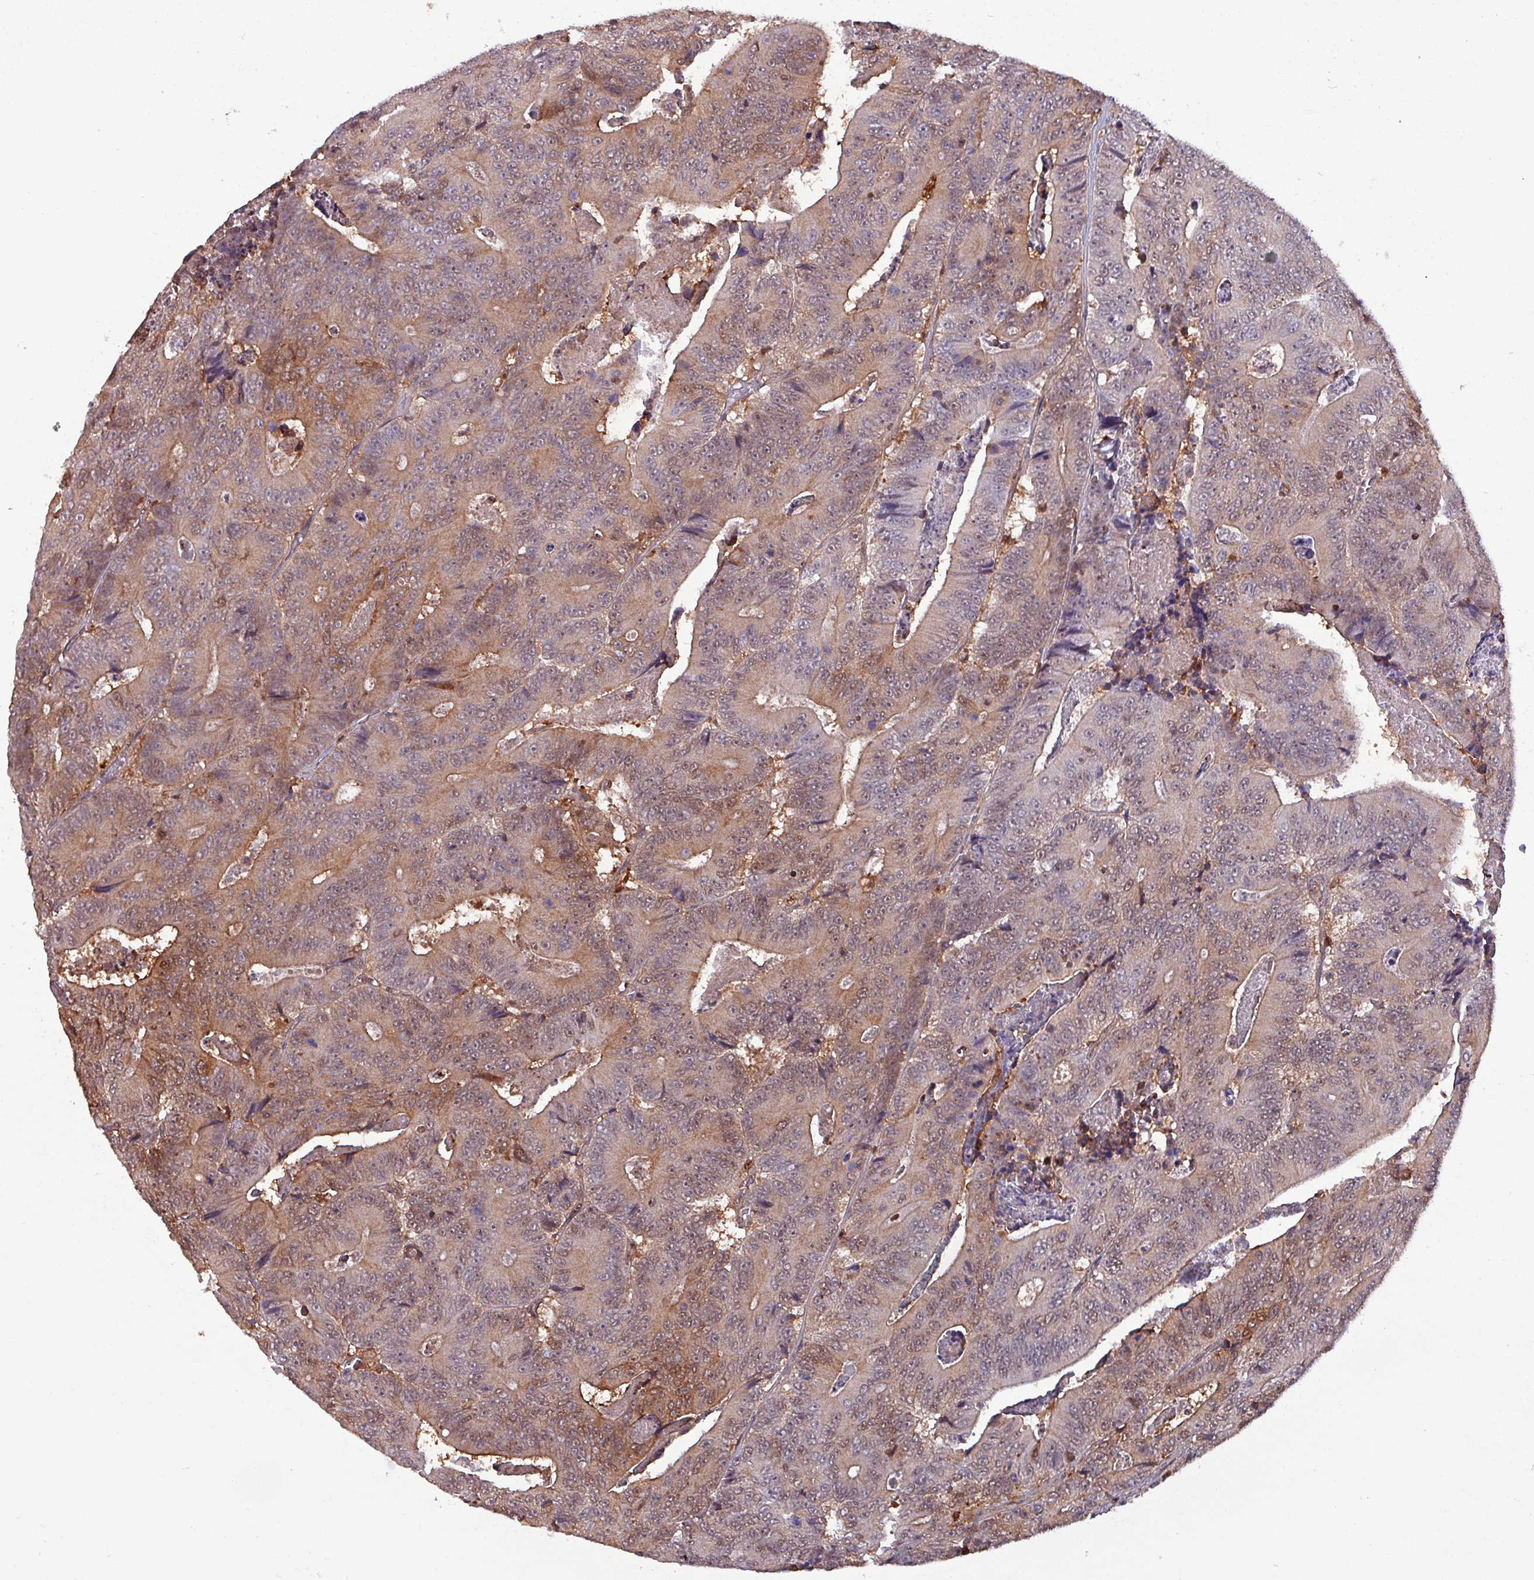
{"staining": {"intensity": "moderate", "quantity": "25%-75%", "location": "cytoplasmic/membranous,nuclear"}, "tissue": "colorectal cancer", "cell_type": "Tumor cells", "image_type": "cancer", "snomed": [{"axis": "morphology", "description": "Adenocarcinoma, NOS"}, {"axis": "topography", "description": "Colon"}], "caption": "A high-resolution micrograph shows immunohistochemistry (IHC) staining of colorectal cancer (adenocarcinoma), which exhibits moderate cytoplasmic/membranous and nuclear expression in about 25%-75% of tumor cells. (Stains: DAB in brown, nuclei in blue, Microscopy: brightfield microscopy at high magnification).", "gene": "PSMB8", "patient": {"sex": "male", "age": 83}}